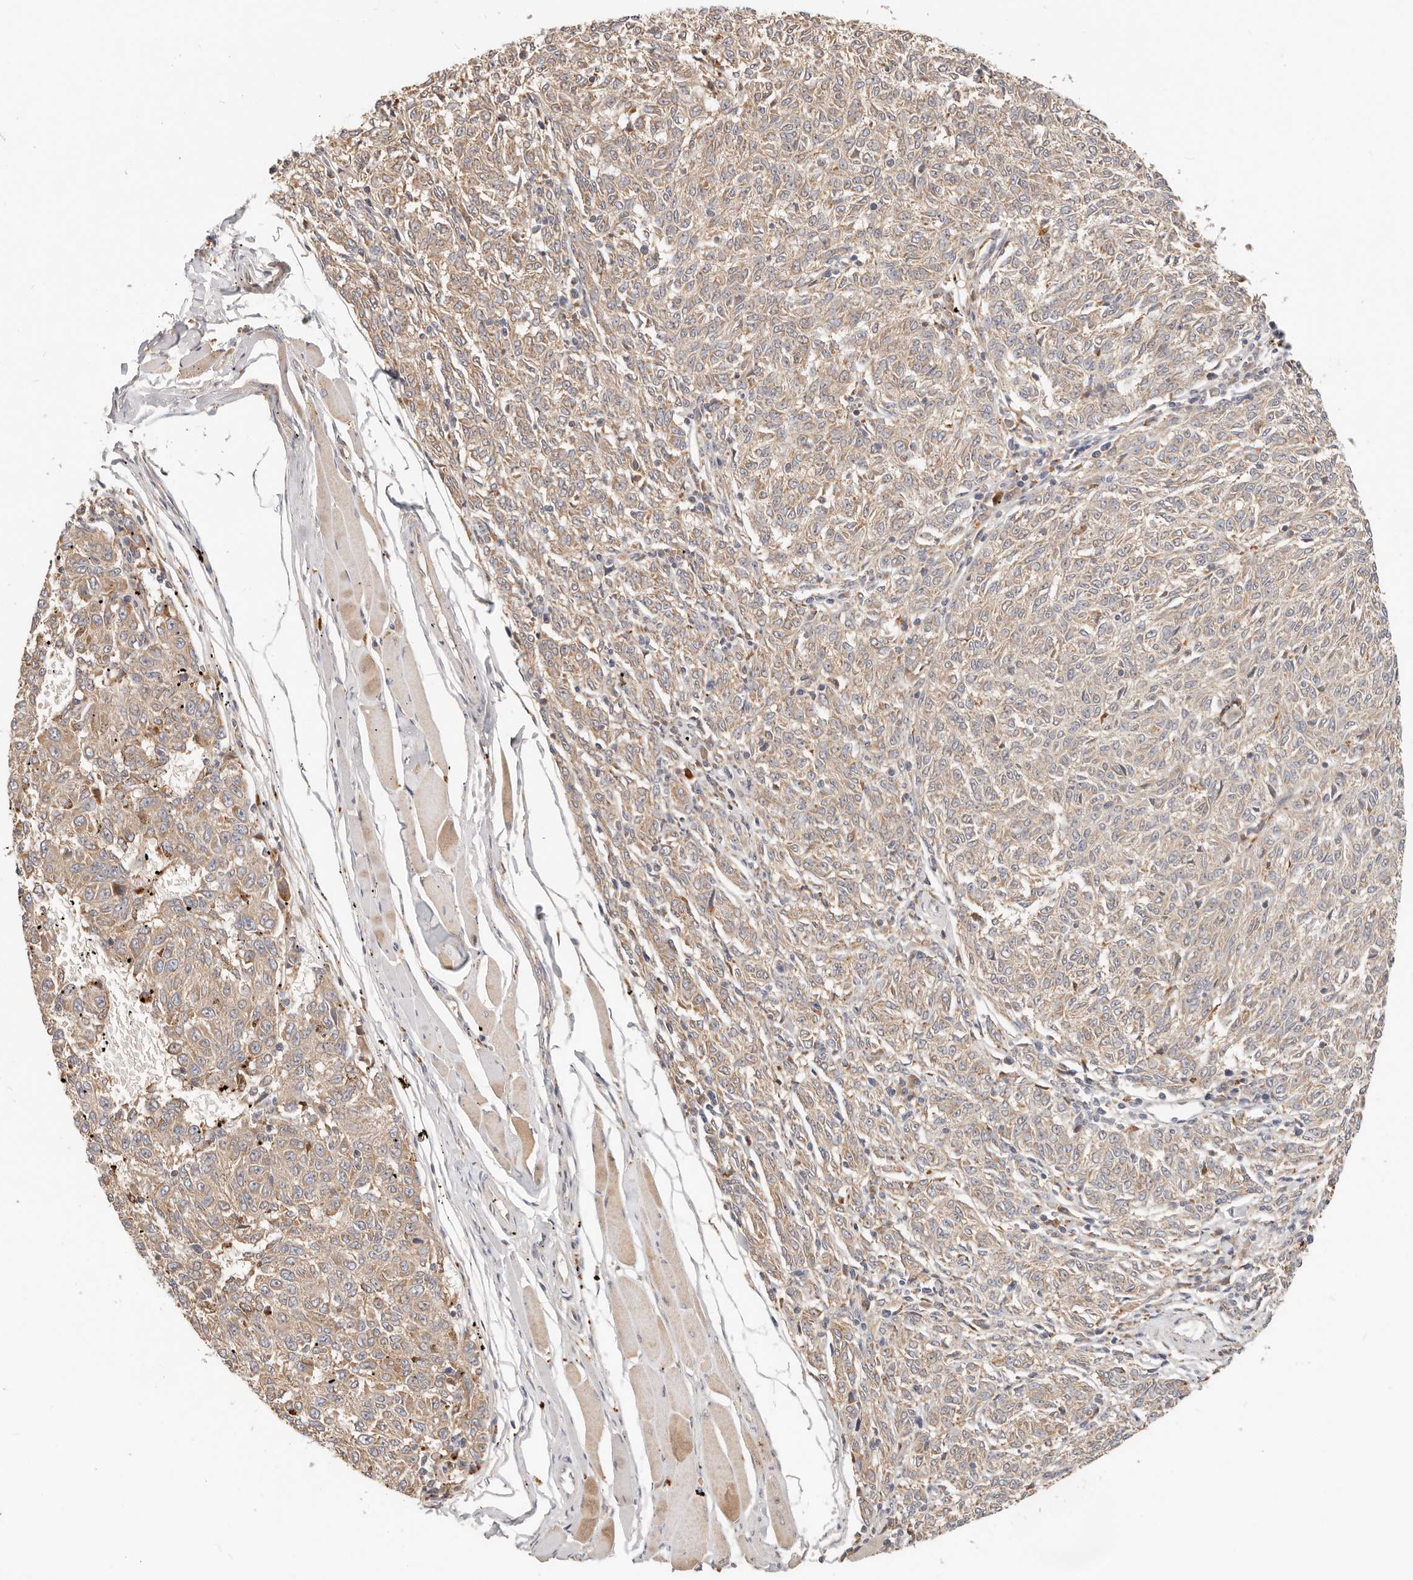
{"staining": {"intensity": "weak", "quantity": "<25%", "location": "cytoplasmic/membranous"}, "tissue": "melanoma", "cell_type": "Tumor cells", "image_type": "cancer", "snomed": [{"axis": "morphology", "description": "Malignant melanoma, NOS"}, {"axis": "topography", "description": "Skin"}], "caption": "This is an immunohistochemistry photomicrograph of melanoma. There is no positivity in tumor cells.", "gene": "ZRANB1", "patient": {"sex": "female", "age": 72}}